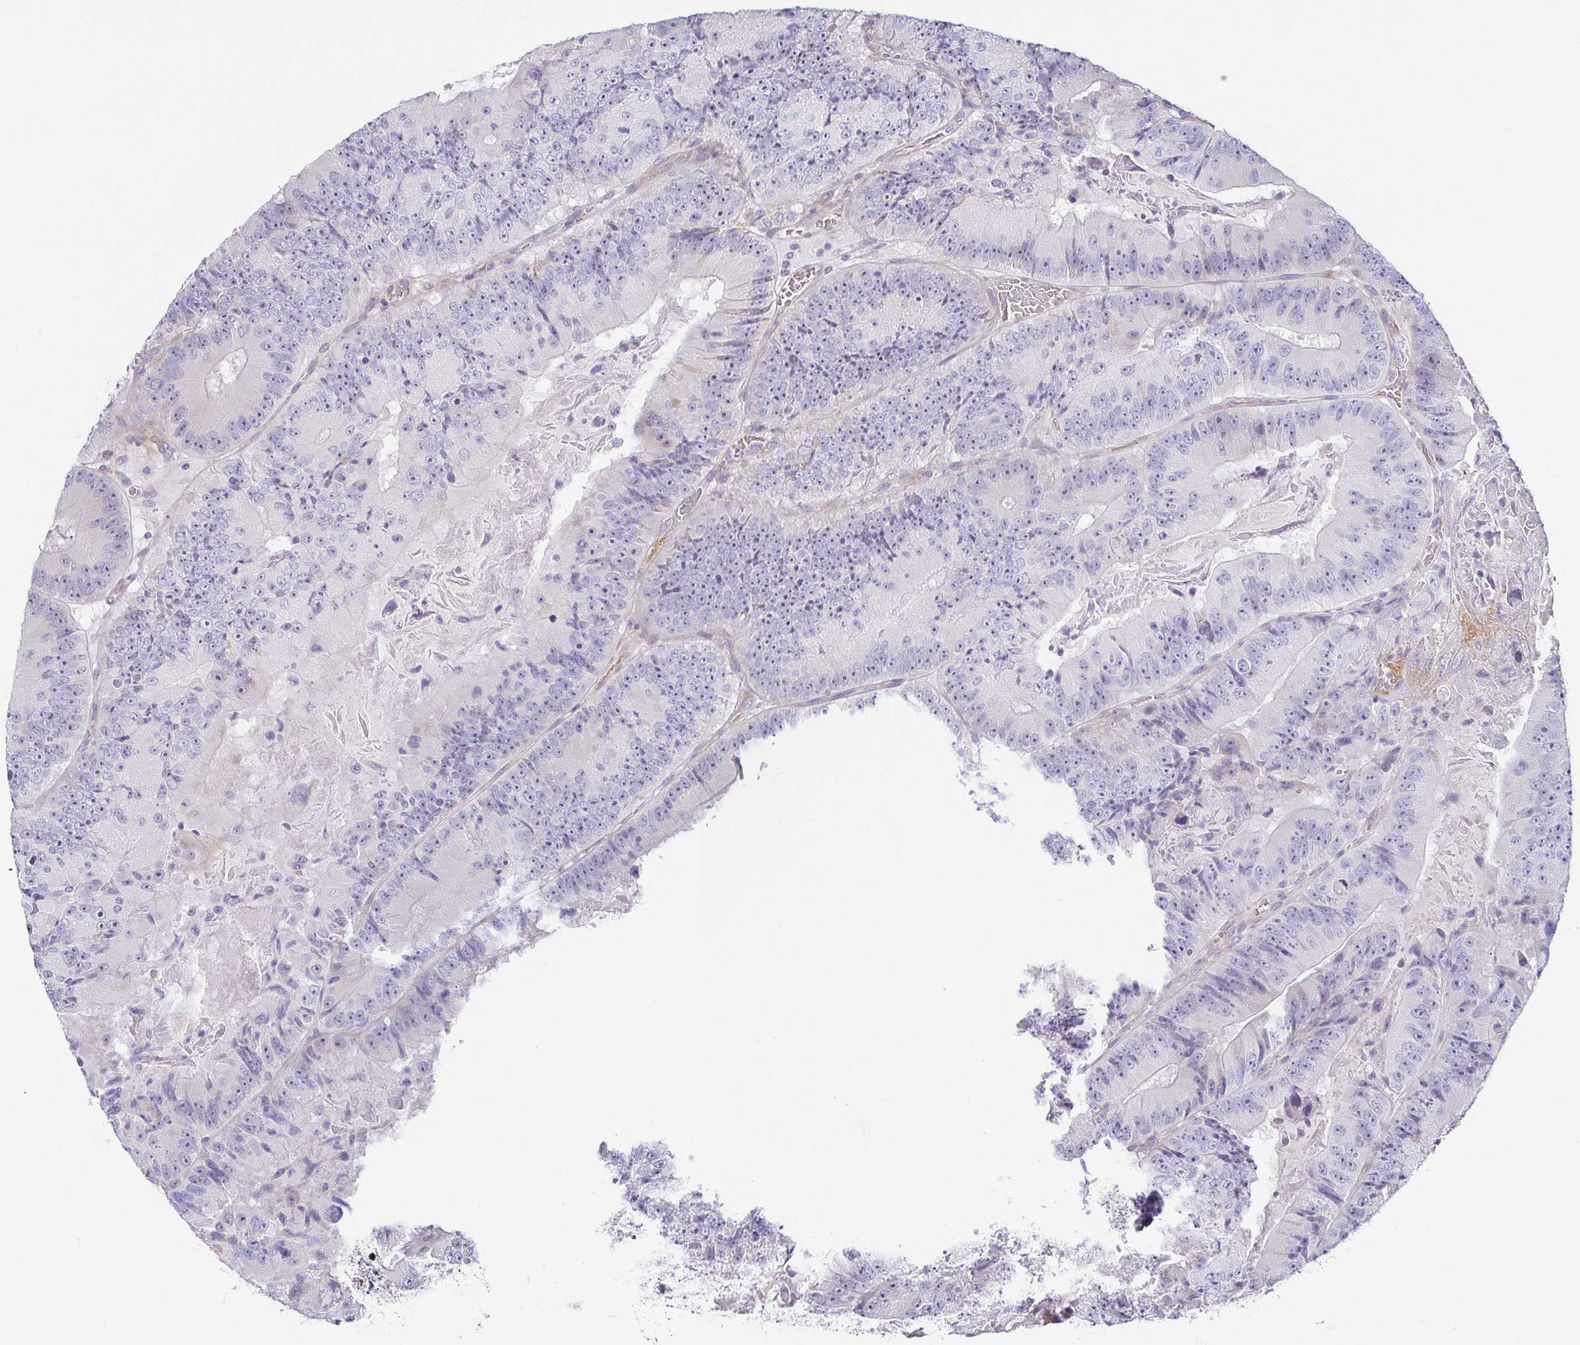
{"staining": {"intensity": "negative", "quantity": "none", "location": "none"}, "tissue": "colorectal cancer", "cell_type": "Tumor cells", "image_type": "cancer", "snomed": [{"axis": "morphology", "description": "Adenocarcinoma, NOS"}, {"axis": "topography", "description": "Colon"}], "caption": "Tumor cells are negative for protein expression in human colorectal cancer.", "gene": "FAM162B", "patient": {"sex": "female", "age": 86}}